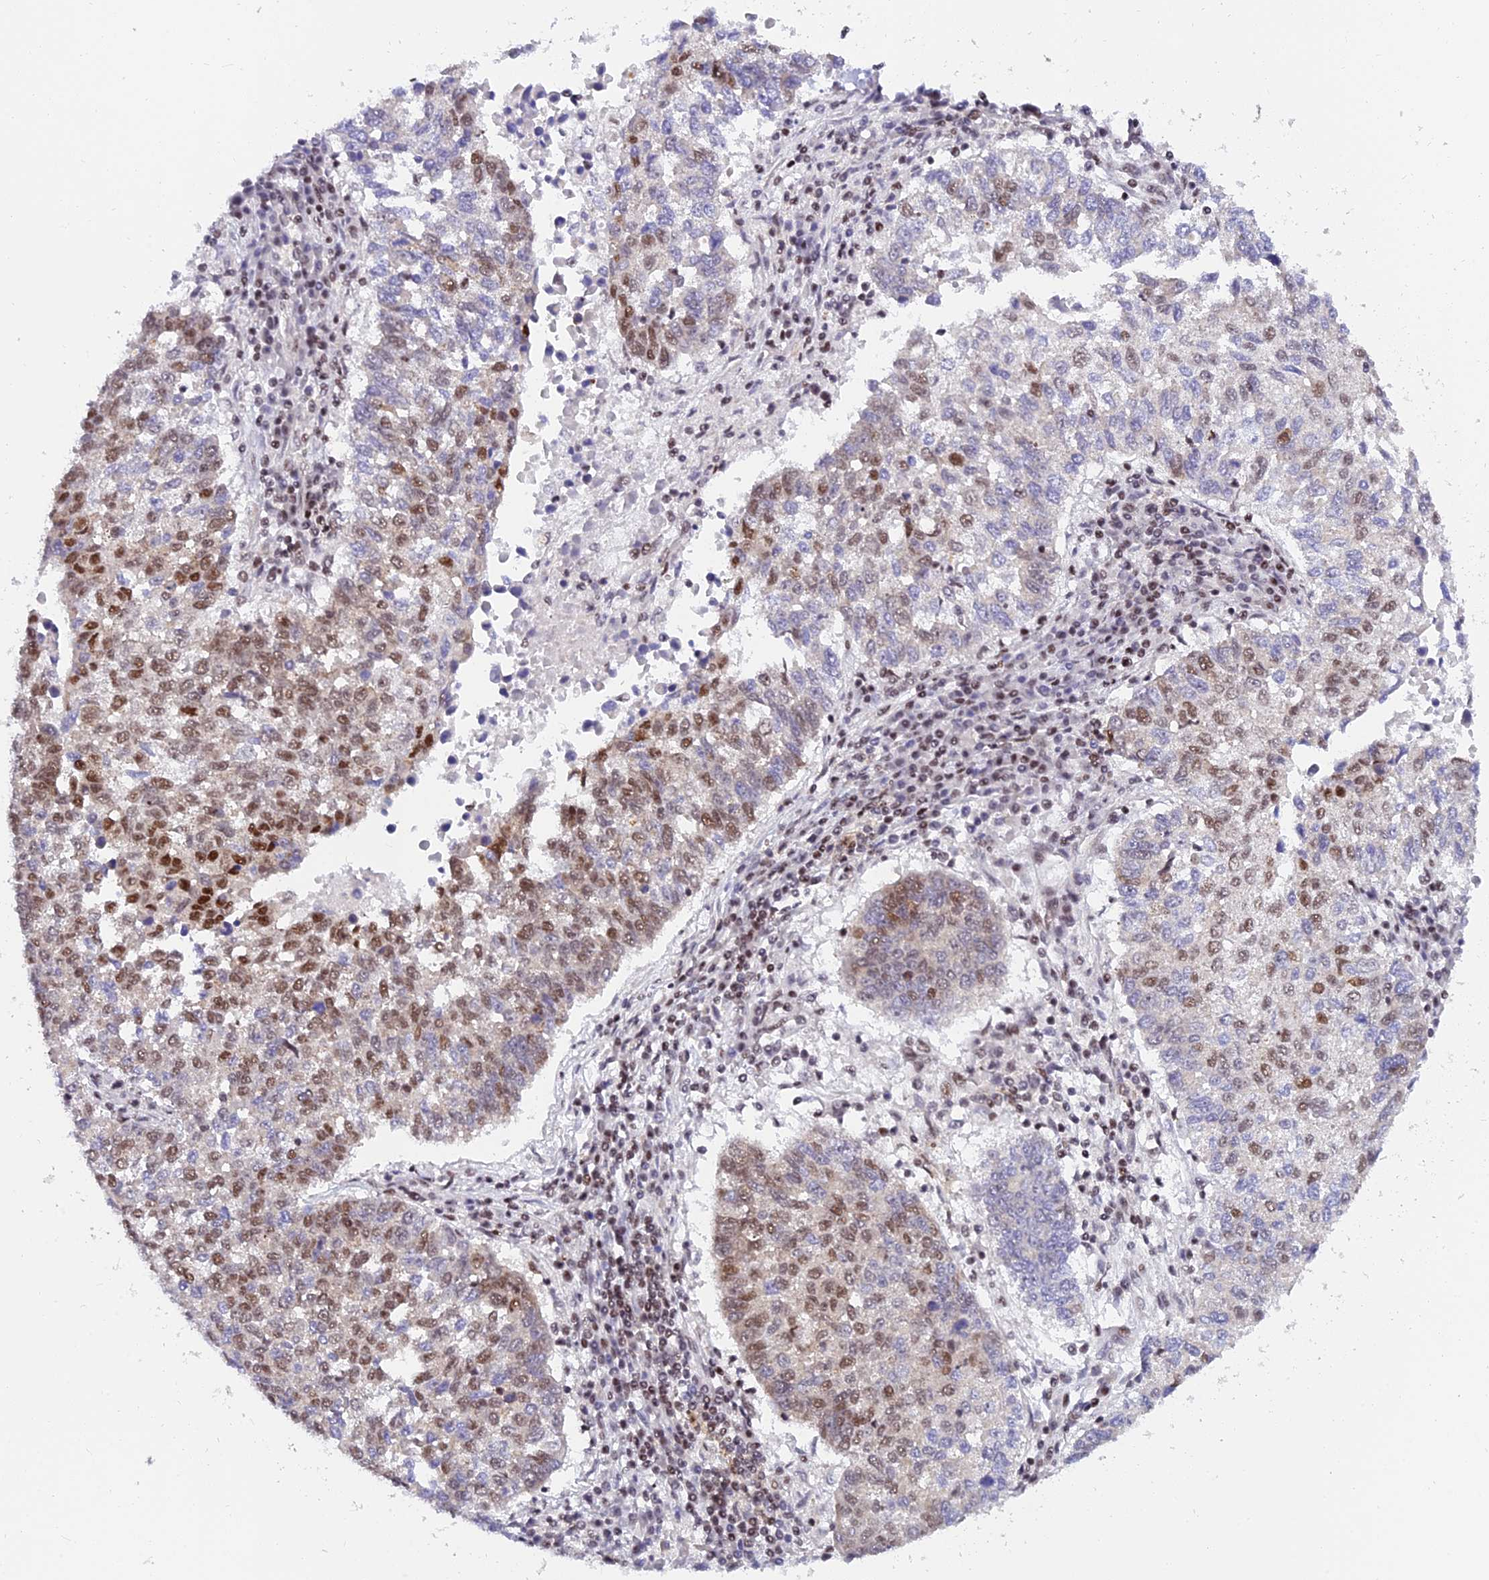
{"staining": {"intensity": "moderate", "quantity": "25%-75%", "location": "nuclear"}, "tissue": "lung cancer", "cell_type": "Tumor cells", "image_type": "cancer", "snomed": [{"axis": "morphology", "description": "Squamous cell carcinoma, NOS"}, {"axis": "topography", "description": "Lung"}], "caption": "Tumor cells exhibit medium levels of moderate nuclear expression in approximately 25%-75% of cells in human squamous cell carcinoma (lung).", "gene": "USP22", "patient": {"sex": "male", "age": 73}}